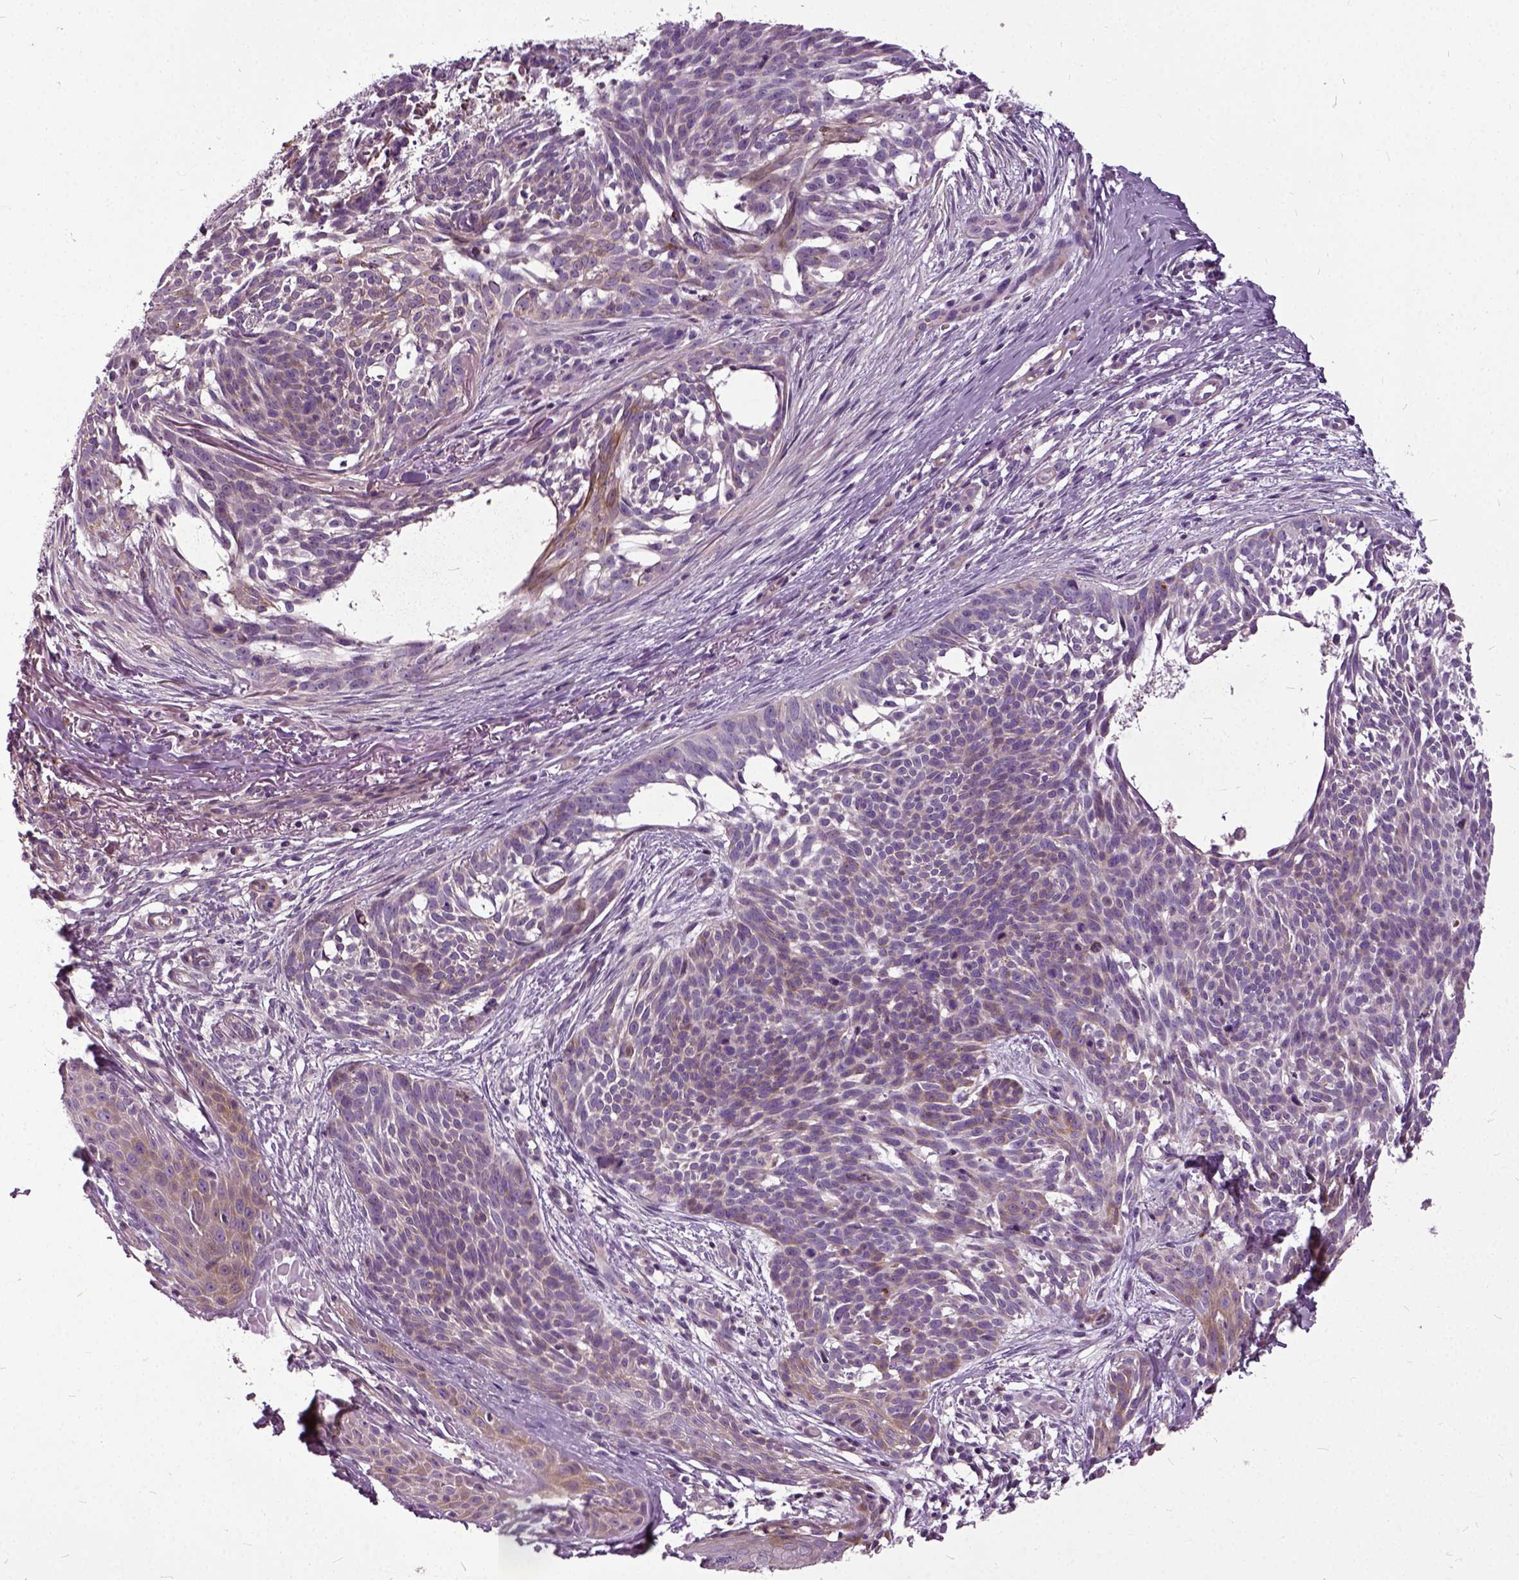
{"staining": {"intensity": "weak", "quantity": "<25%", "location": "cytoplasmic/membranous"}, "tissue": "skin cancer", "cell_type": "Tumor cells", "image_type": "cancer", "snomed": [{"axis": "morphology", "description": "Basal cell carcinoma"}, {"axis": "topography", "description": "Skin"}], "caption": "This is a photomicrograph of IHC staining of skin cancer (basal cell carcinoma), which shows no expression in tumor cells.", "gene": "ILRUN", "patient": {"sex": "male", "age": 88}}